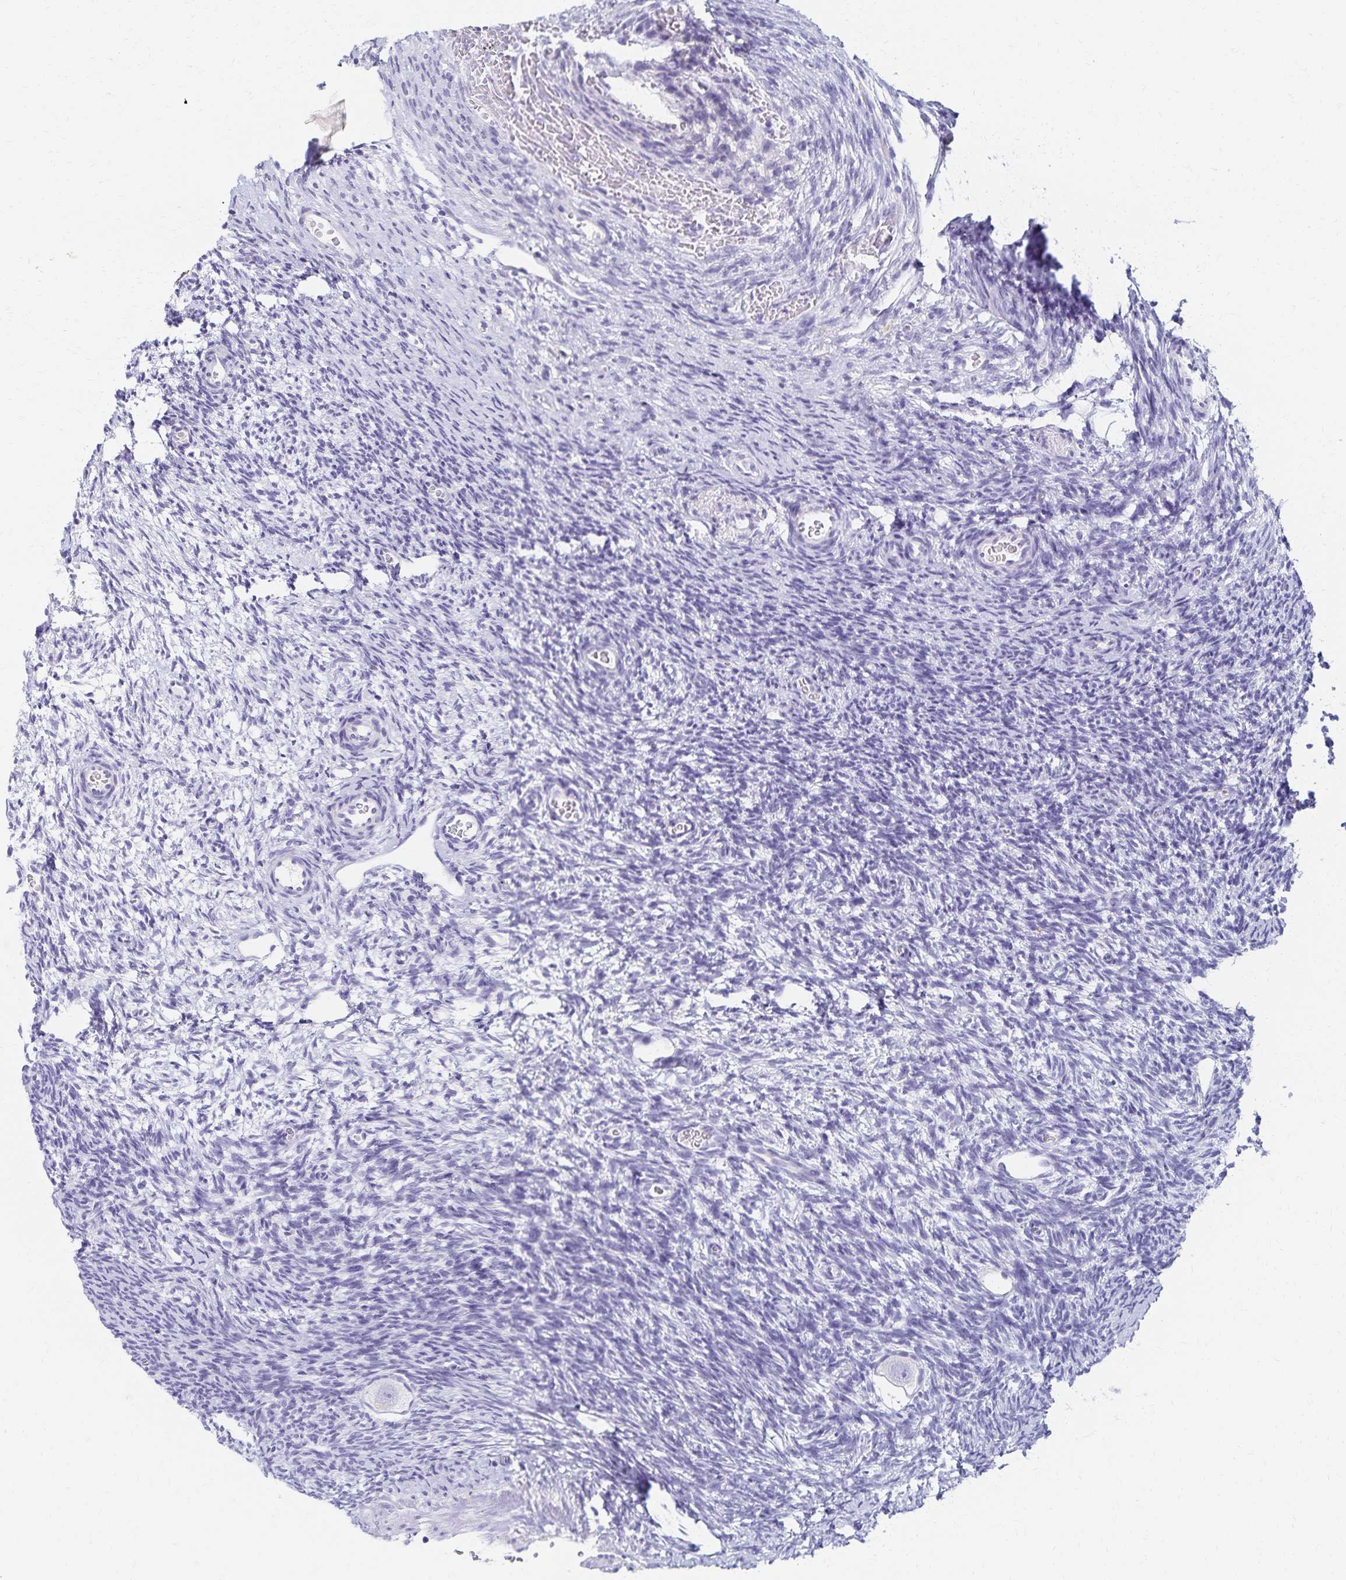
{"staining": {"intensity": "negative", "quantity": "none", "location": "none"}, "tissue": "ovary", "cell_type": "Follicle cells", "image_type": "normal", "snomed": [{"axis": "morphology", "description": "Normal tissue, NOS"}, {"axis": "topography", "description": "Ovary"}], "caption": "Immunohistochemistry of unremarkable ovary demonstrates no positivity in follicle cells.", "gene": "C2orf50", "patient": {"sex": "female", "age": 34}}